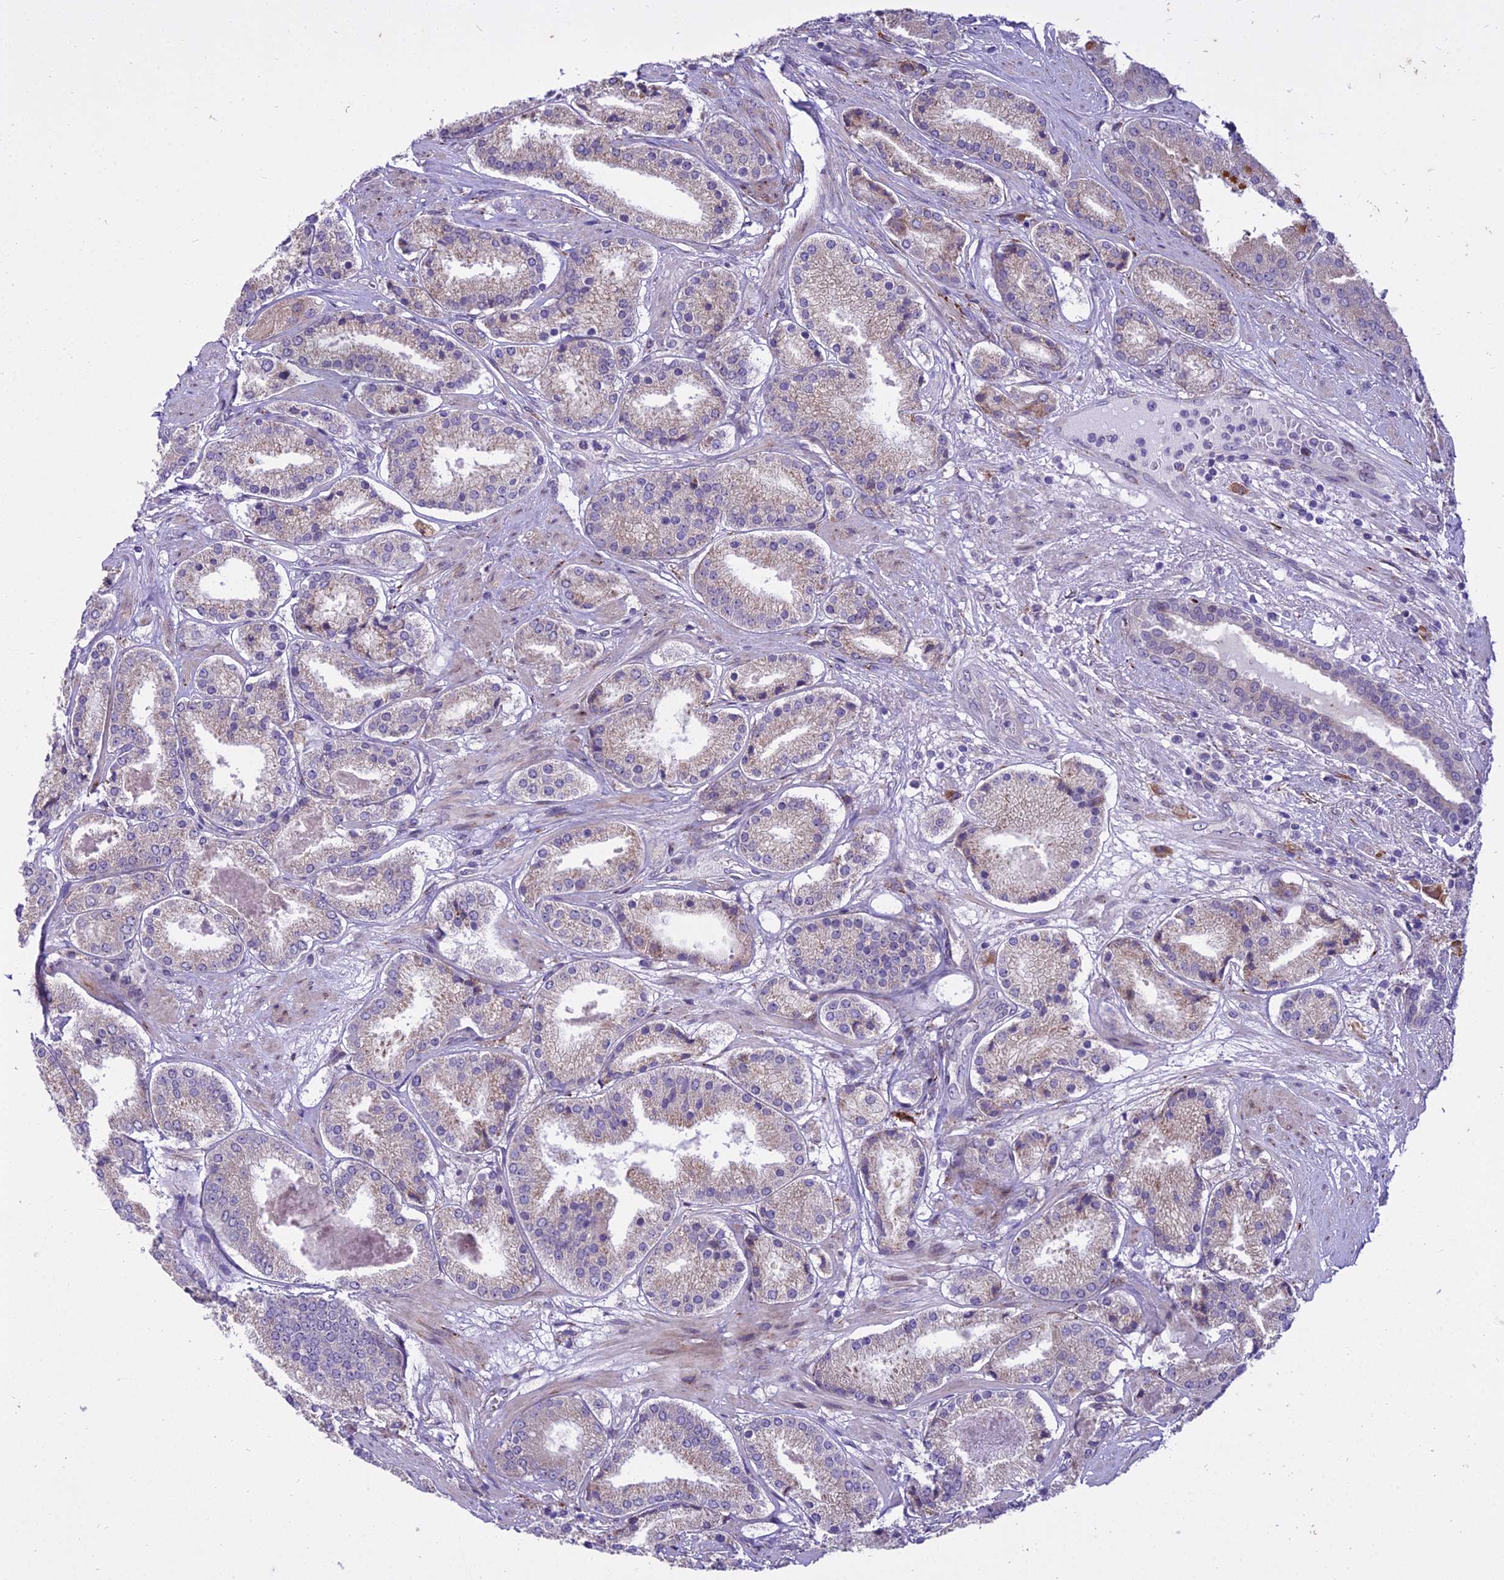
{"staining": {"intensity": "weak", "quantity": "<25%", "location": "cytoplasmic/membranous"}, "tissue": "prostate cancer", "cell_type": "Tumor cells", "image_type": "cancer", "snomed": [{"axis": "morphology", "description": "Adenocarcinoma, High grade"}, {"axis": "topography", "description": "Prostate"}], "caption": "Immunohistochemistry histopathology image of human prostate cancer (high-grade adenocarcinoma) stained for a protein (brown), which exhibits no expression in tumor cells.", "gene": "NEURL2", "patient": {"sex": "male", "age": 63}}